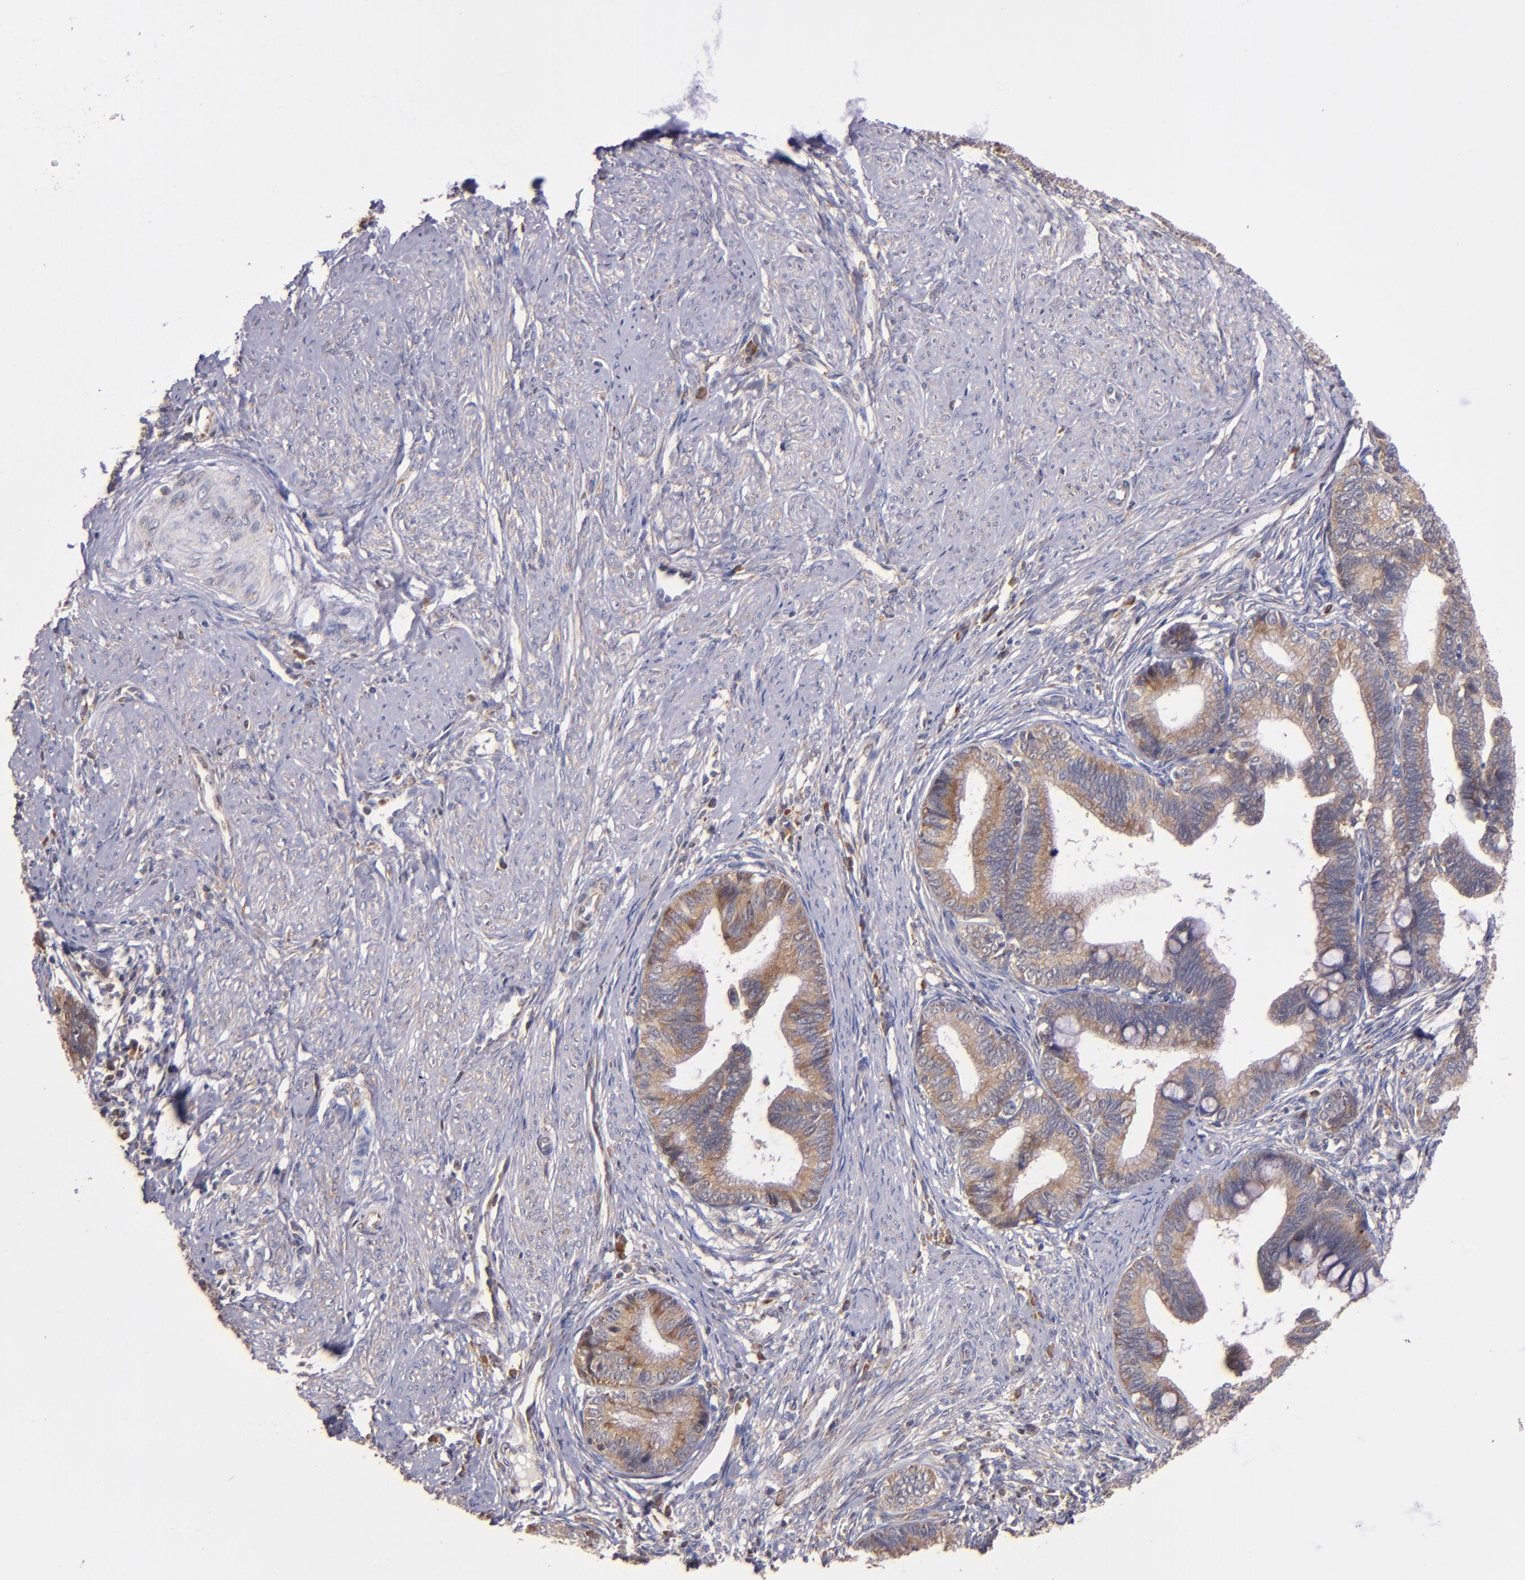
{"staining": {"intensity": "moderate", "quantity": ">75%", "location": "cytoplasmic/membranous"}, "tissue": "cervical cancer", "cell_type": "Tumor cells", "image_type": "cancer", "snomed": [{"axis": "morphology", "description": "Adenocarcinoma, NOS"}, {"axis": "topography", "description": "Cervix"}], "caption": "Moderate cytoplasmic/membranous expression for a protein is seen in about >75% of tumor cells of cervical cancer (adenocarcinoma) using IHC.", "gene": "EIF4ENIF1", "patient": {"sex": "female", "age": 36}}